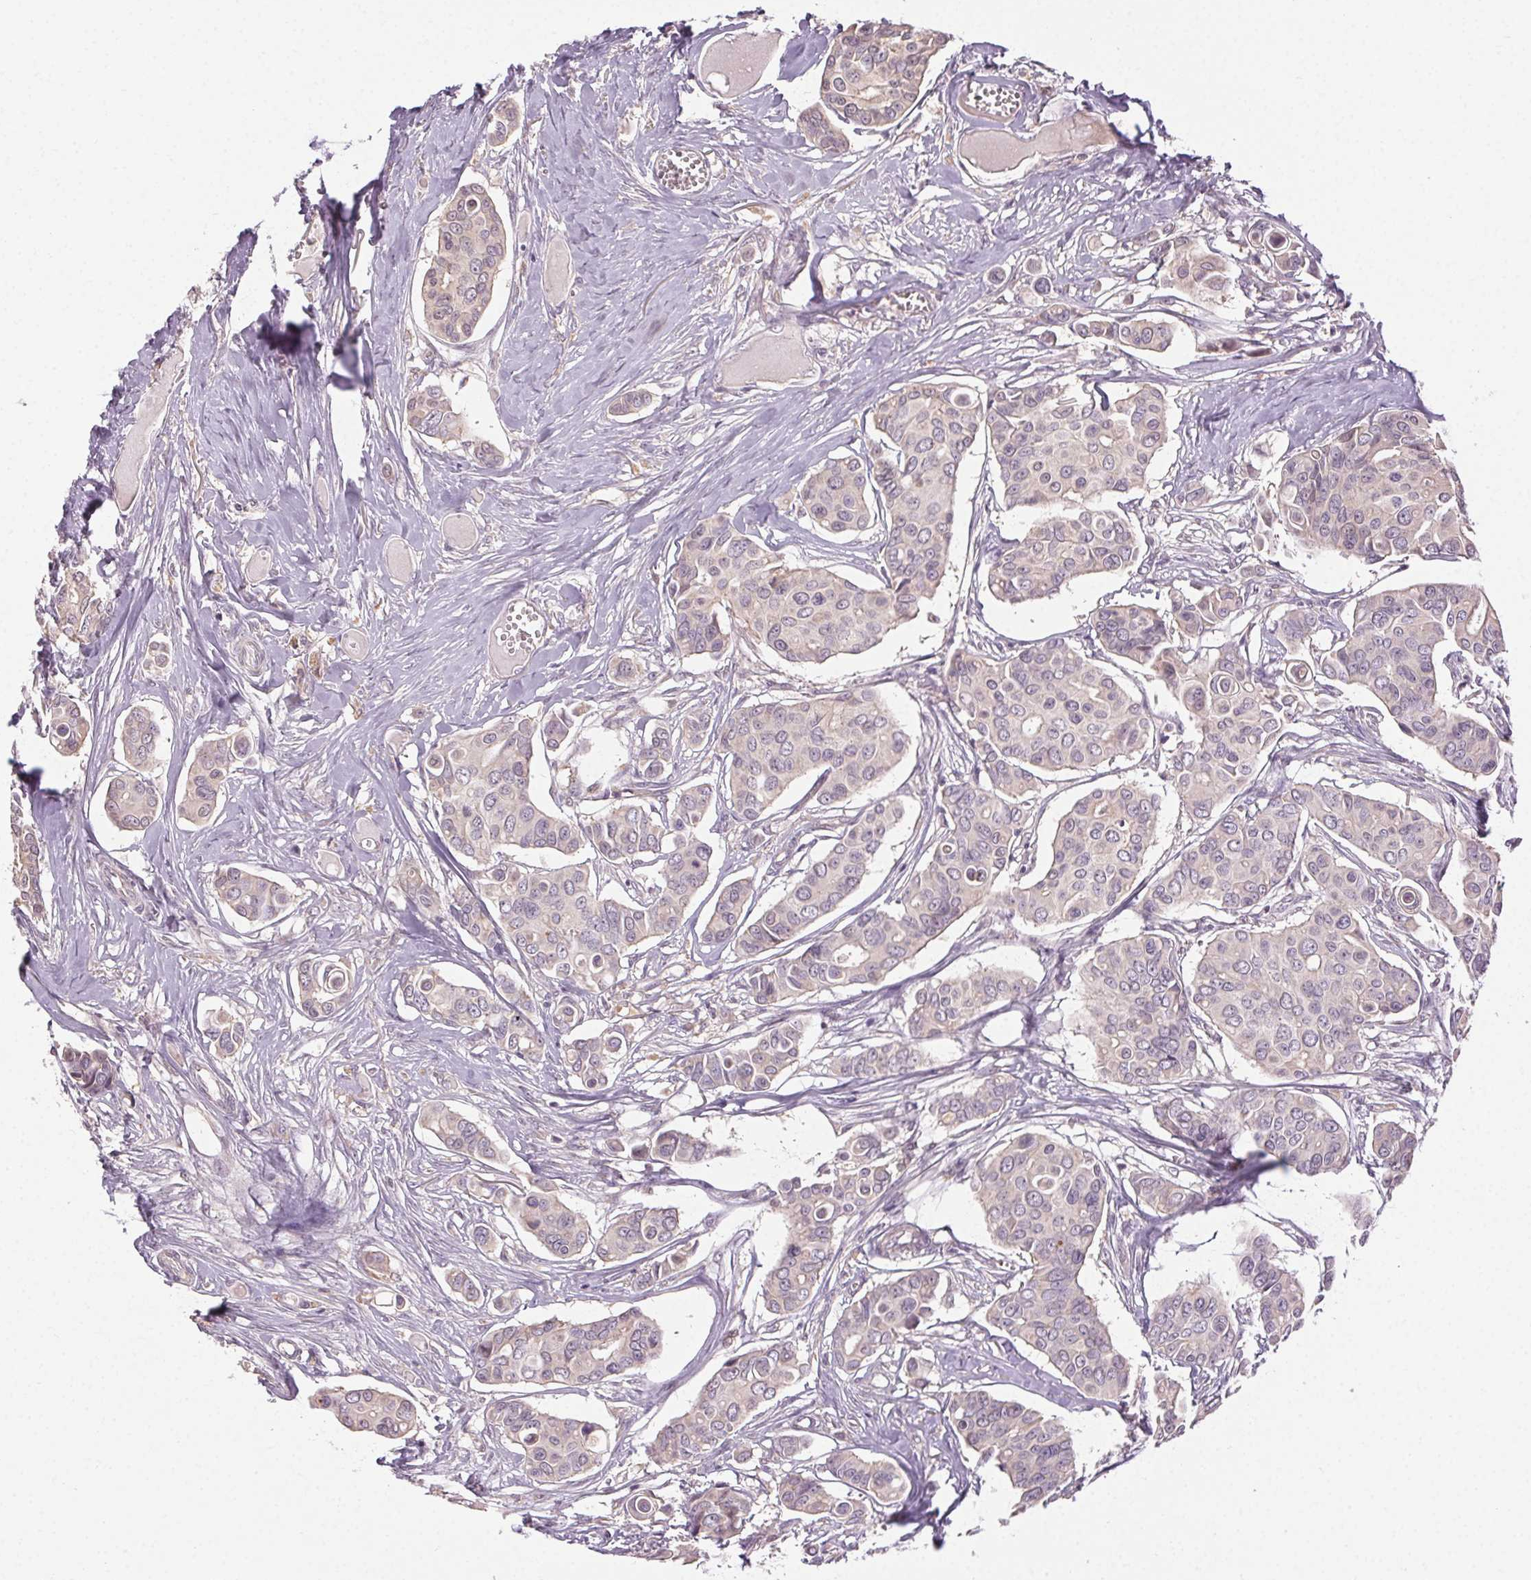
{"staining": {"intensity": "weak", "quantity": "<25%", "location": "cytoplasmic/membranous"}, "tissue": "breast cancer", "cell_type": "Tumor cells", "image_type": "cancer", "snomed": [{"axis": "morphology", "description": "Duct carcinoma"}, {"axis": "topography", "description": "Breast"}], "caption": "Breast intraductal carcinoma was stained to show a protein in brown. There is no significant positivity in tumor cells. (DAB (3,3'-diaminobenzidine) IHC visualized using brightfield microscopy, high magnification).", "gene": "ATP1B3", "patient": {"sex": "female", "age": 54}}